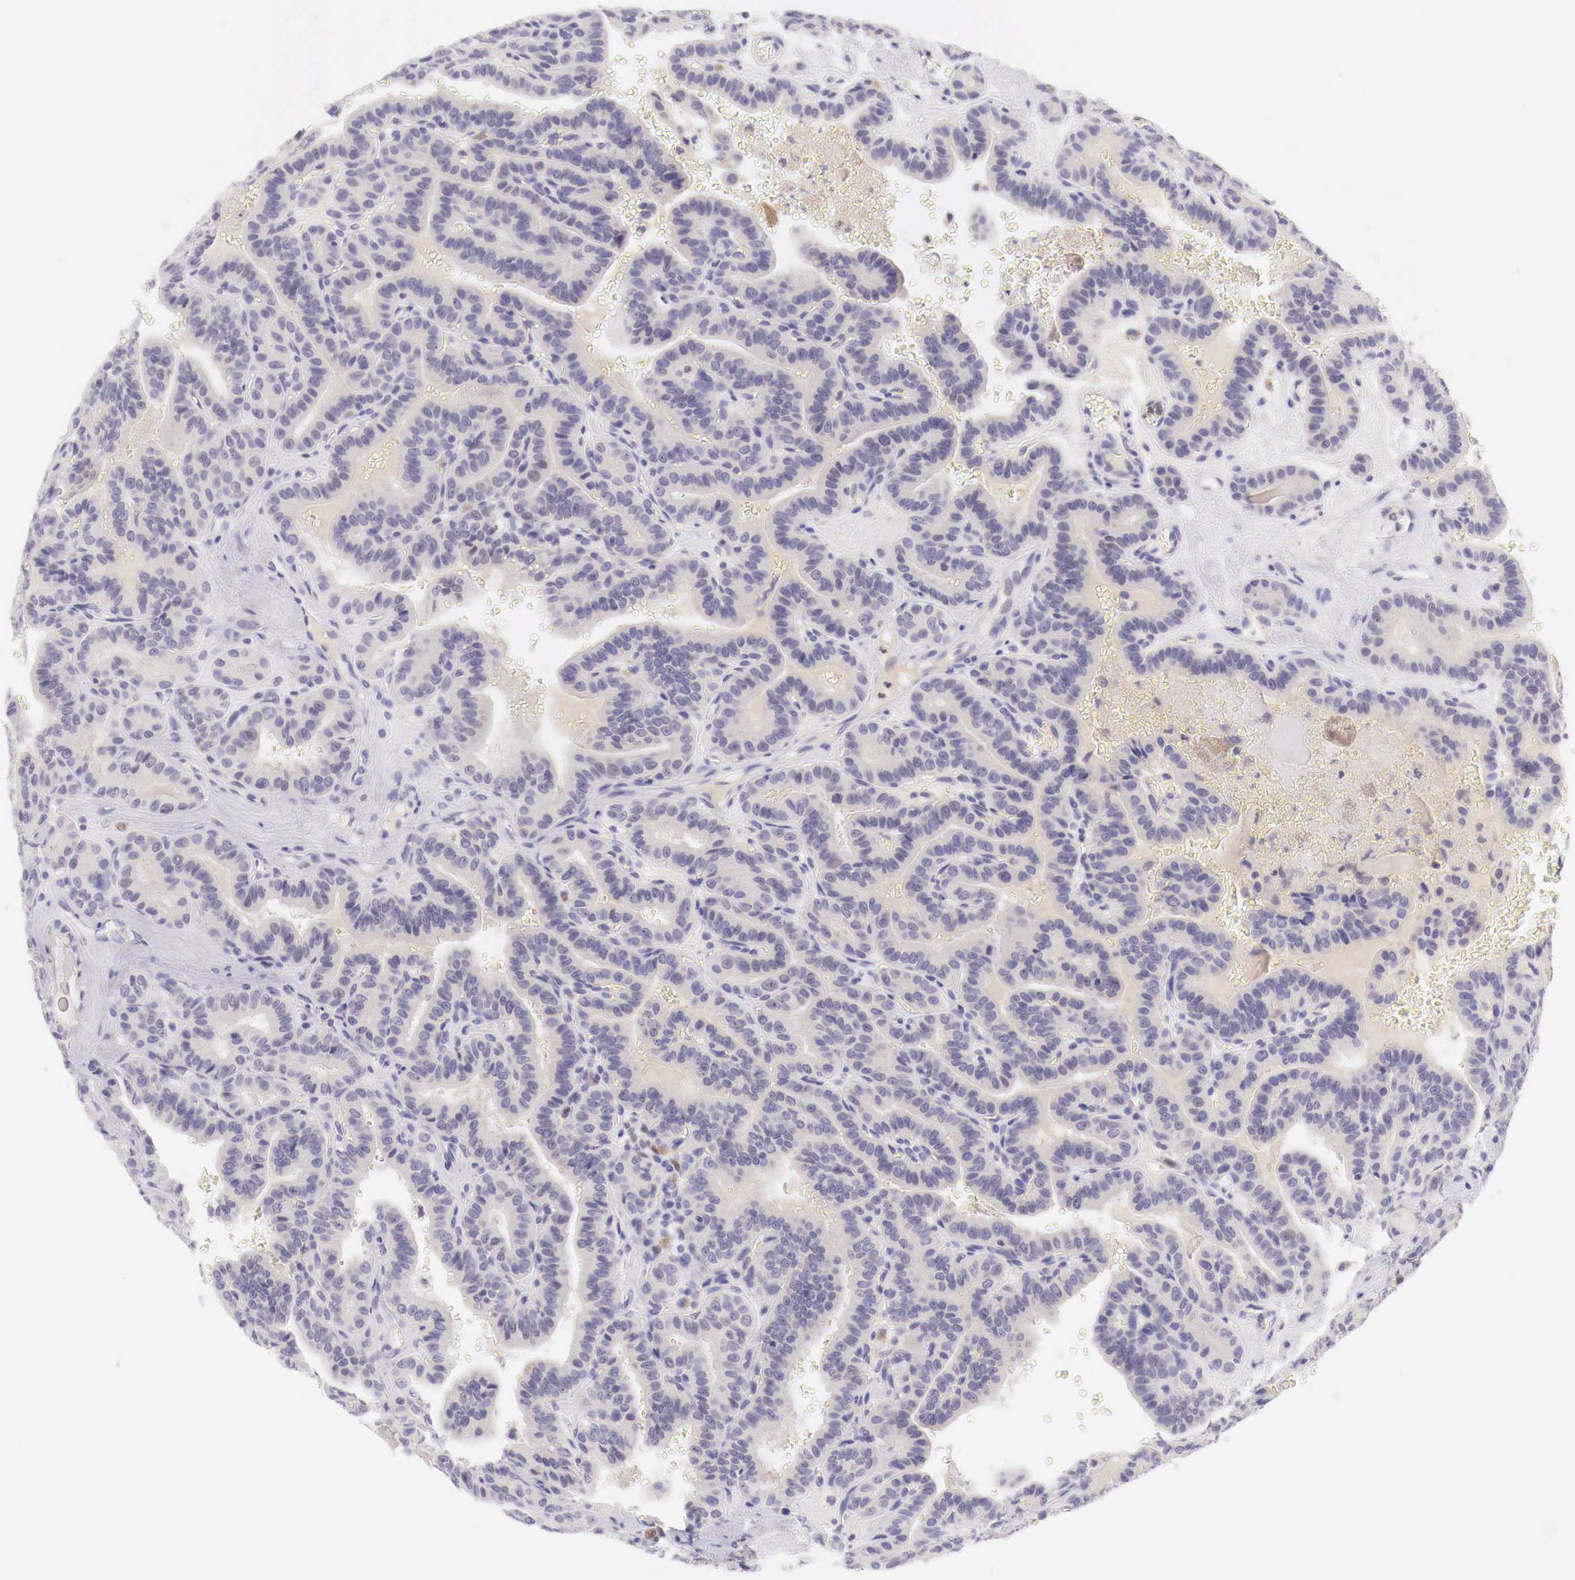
{"staining": {"intensity": "negative", "quantity": "none", "location": "none"}, "tissue": "thyroid cancer", "cell_type": "Tumor cells", "image_type": "cancer", "snomed": [{"axis": "morphology", "description": "Papillary adenocarcinoma, NOS"}, {"axis": "topography", "description": "Thyroid gland"}], "caption": "High magnification brightfield microscopy of thyroid cancer stained with DAB (3,3'-diaminobenzidine) (brown) and counterstained with hematoxylin (blue): tumor cells show no significant staining.", "gene": "BCL6", "patient": {"sex": "male", "age": 87}}